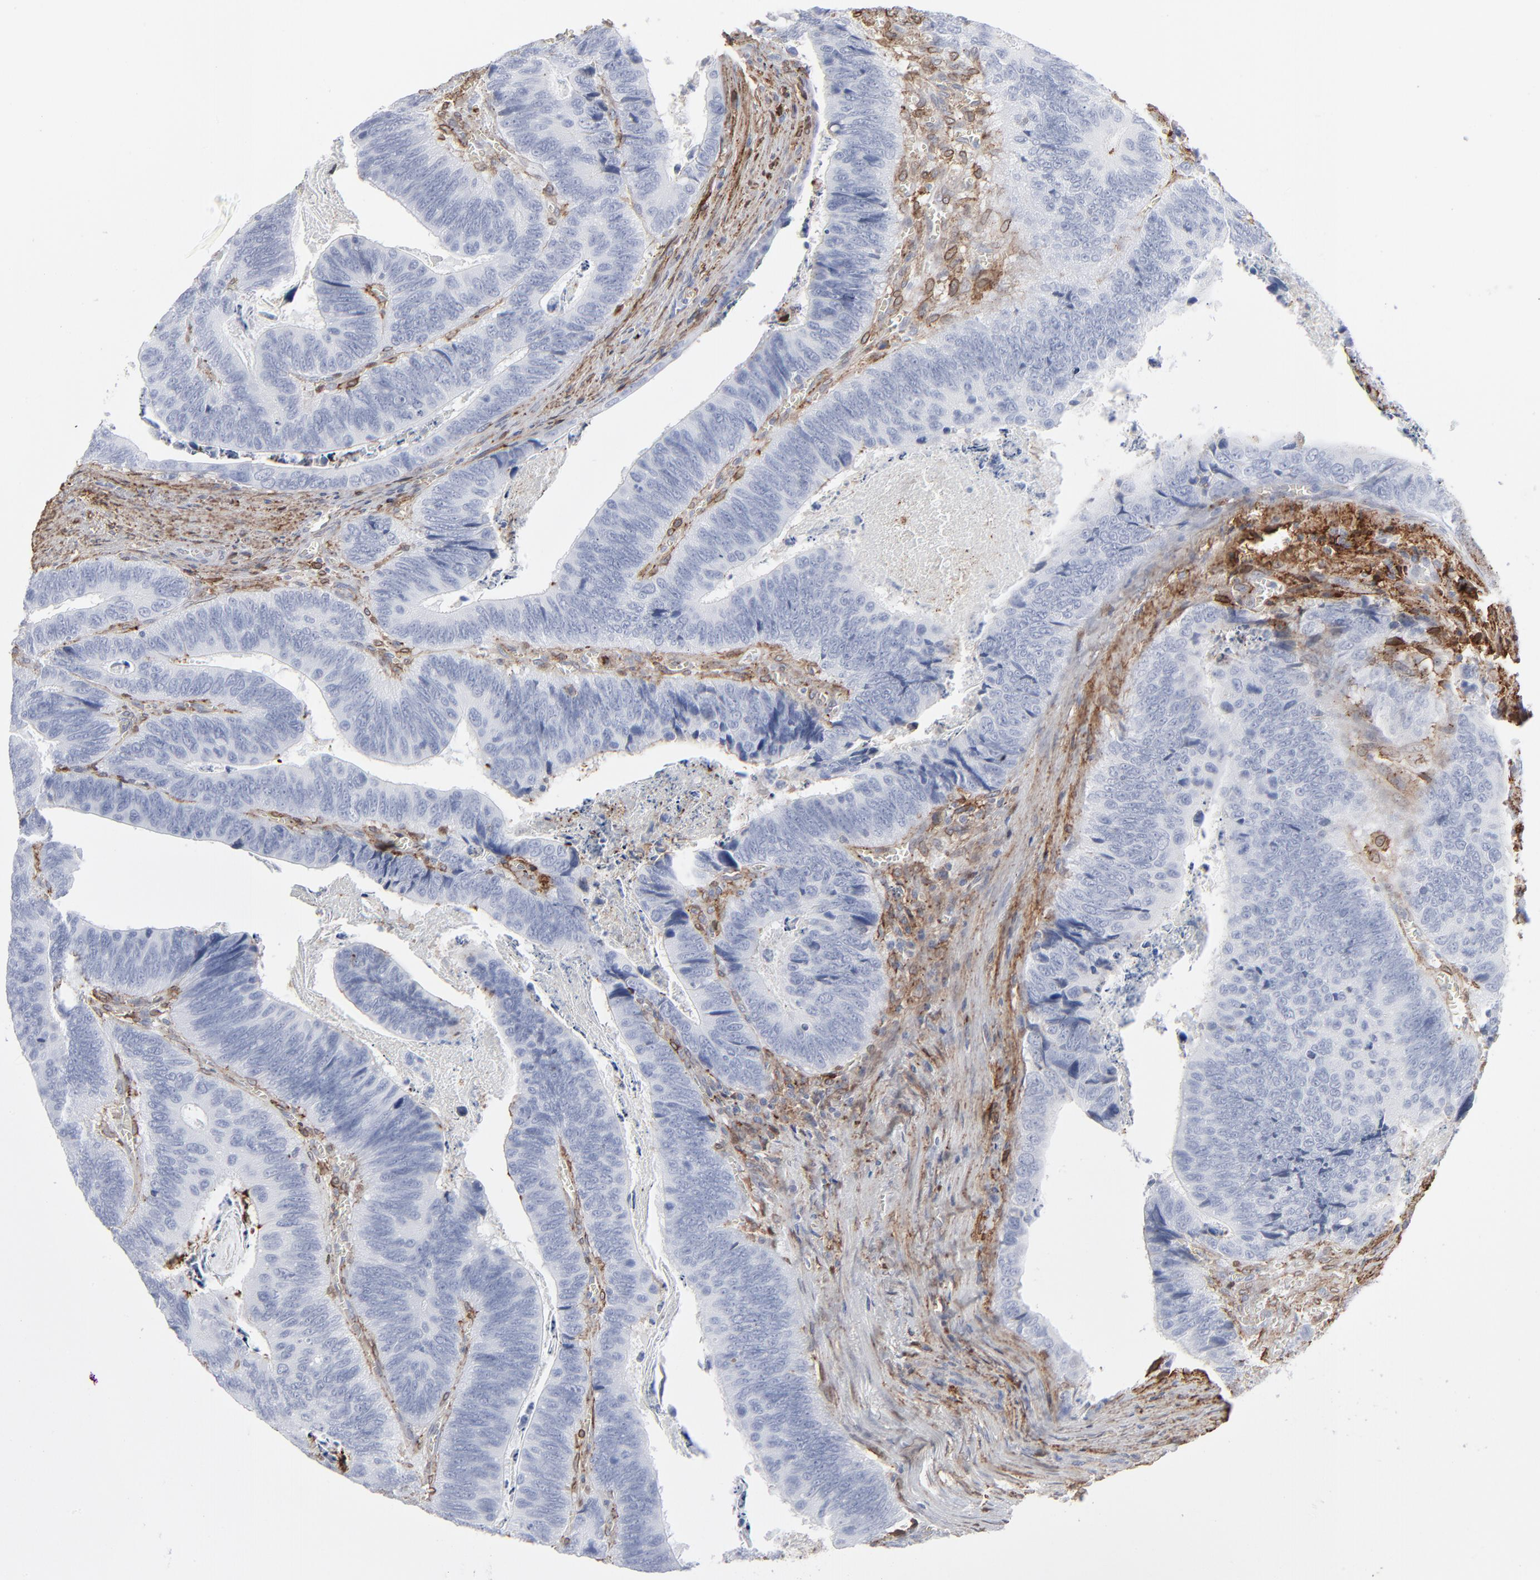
{"staining": {"intensity": "negative", "quantity": "none", "location": "none"}, "tissue": "colorectal cancer", "cell_type": "Tumor cells", "image_type": "cancer", "snomed": [{"axis": "morphology", "description": "Adenocarcinoma, NOS"}, {"axis": "topography", "description": "Colon"}], "caption": "IHC image of colorectal cancer (adenocarcinoma) stained for a protein (brown), which displays no staining in tumor cells. The staining was performed using DAB (3,3'-diaminobenzidine) to visualize the protein expression in brown, while the nuclei were stained in blue with hematoxylin (Magnification: 20x).", "gene": "ANXA5", "patient": {"sex": "male", "age": 72}}